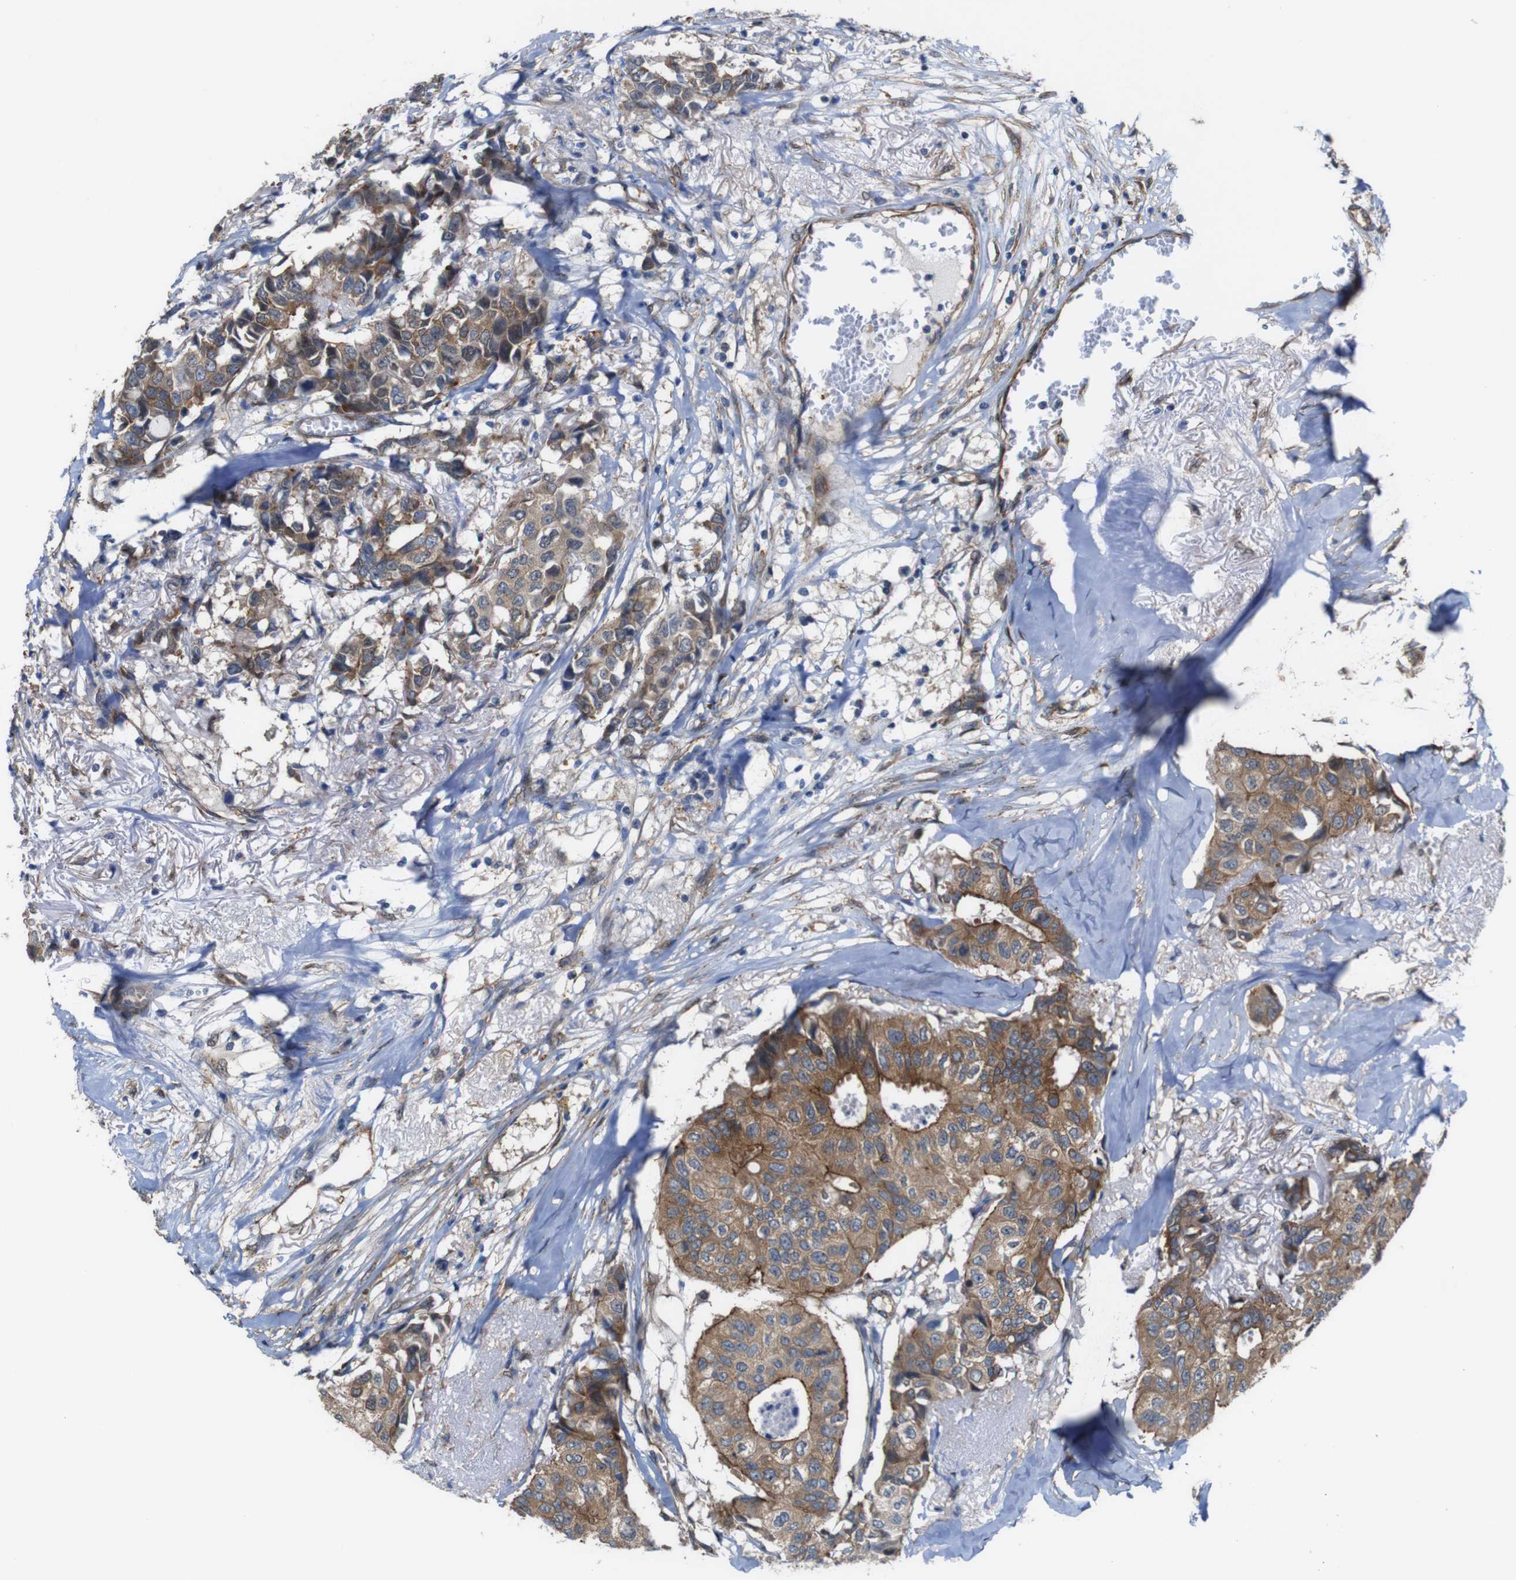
{"staining": {"intensity": "moderate", "quantity": ">75%", "location": "cytoplasmic/membranous"}, "tissue": "breast cancer", "cell_type": "Tumor cells", "image_type": "cancer", "snomed": [{"axis": "morphology", "description": "Duct carcinoma"}, {"axis": "topography", "description": "Breast"}], "caption": "Moderate cytoplasmic/membranous expression for a protein is seen in about >75% of tumor cells of breast cancer (intraductal carcinoma) using IHC.", "gene": "PTGER4", "patient": {"sex": "female", "age": 80}}